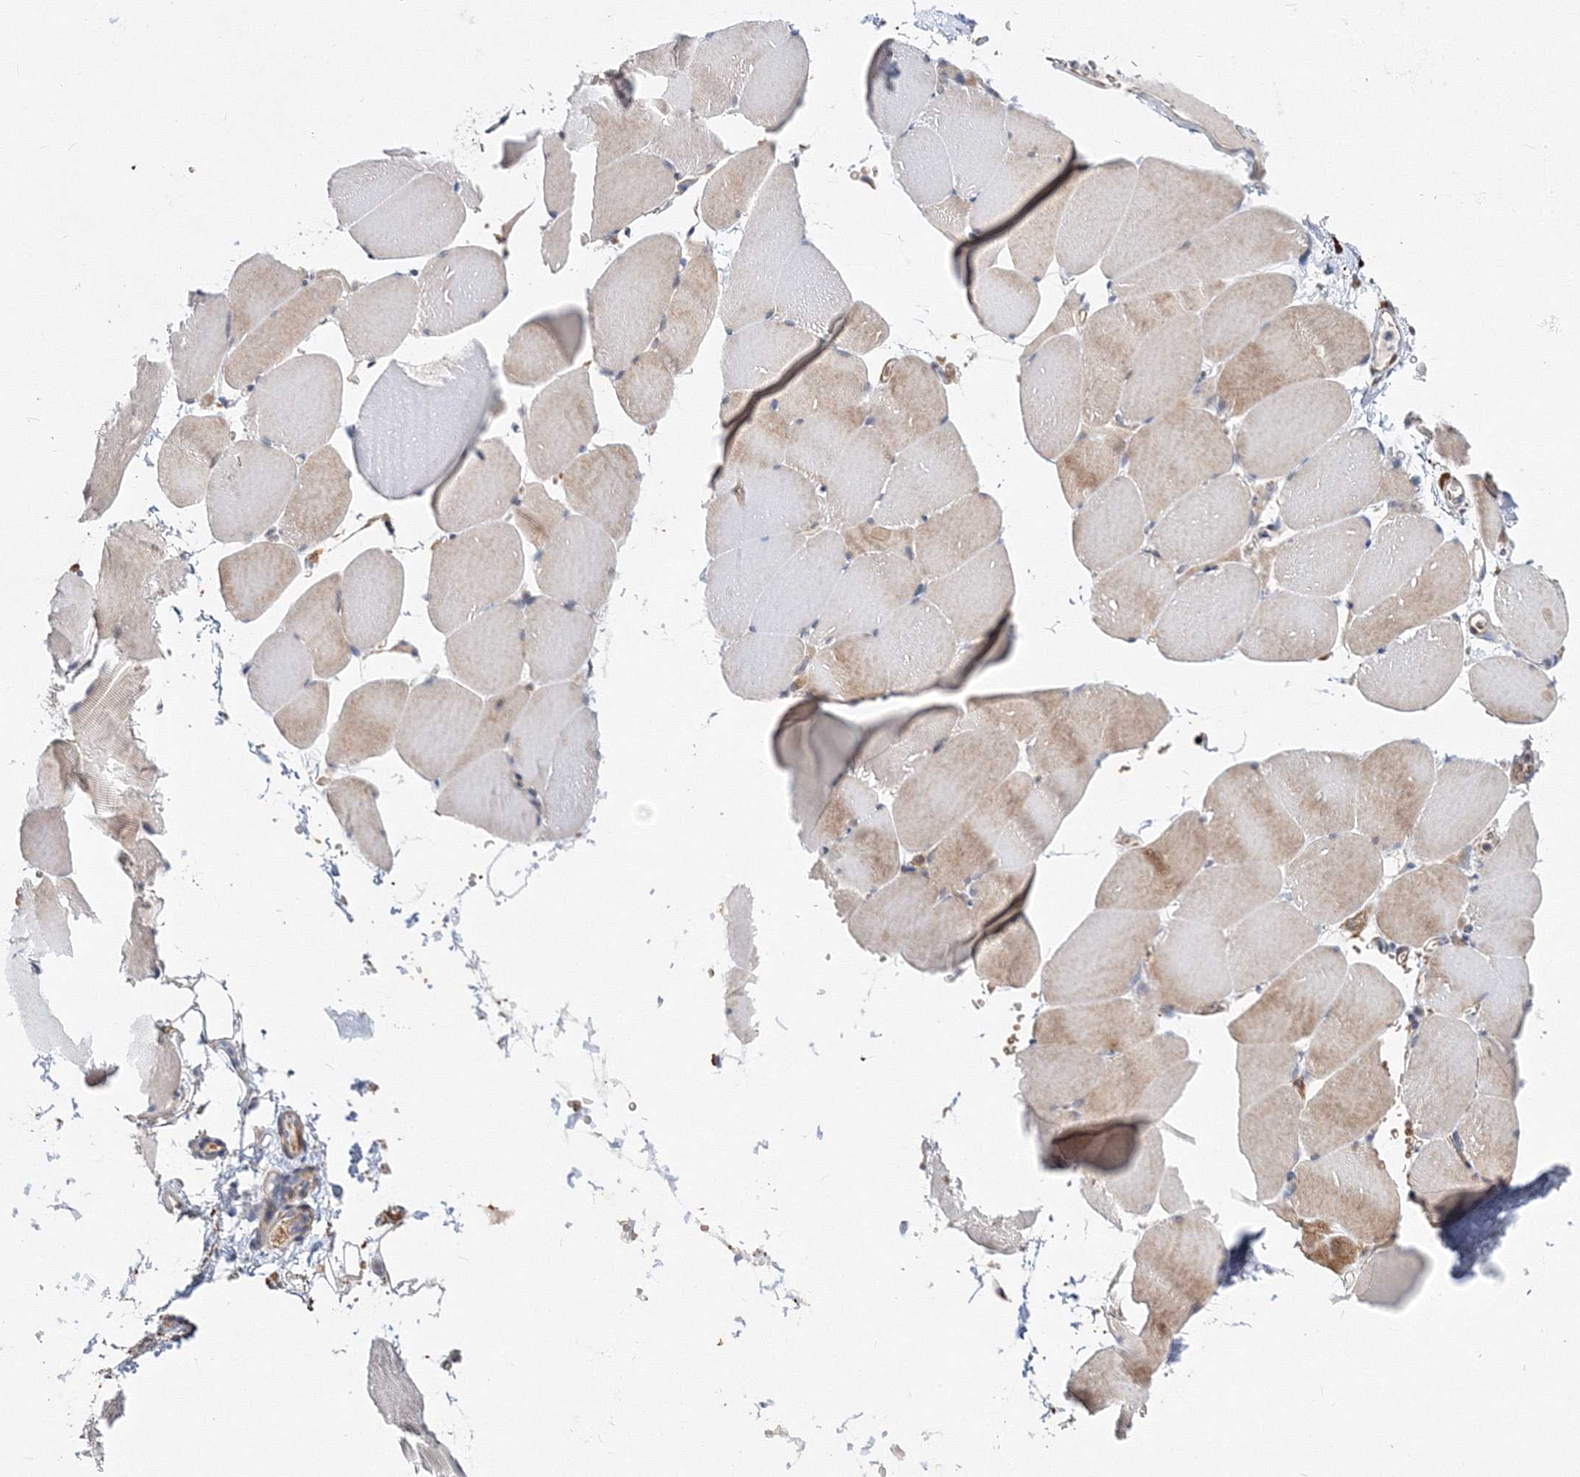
{"staining": {"intensity": "weak", "quantity": "25%-75%", "location": "cytoplasmic/membranous"}, "tissue": "skeletal muscle", "cell_type": "Myocytes", "image_type": "normal", "snomed": [{"axis": "morphology", "description": "Normal tissue, NOS"}, {"axis": "topography", "description": "Skeletal muscle"}, {"axis": "topography", "description": "Parathyroid gland"}], "caption": "Immunohistochemical staining of benign human skeletal muscle displays 25%-75% levels of weak cytoplasmic/membranous protein positivity in approximately 25%-75% of myocytes. Nuclei are stained in blue.", "gene": "C11orf52", "patient": {"sex": "female", "age": 37}}